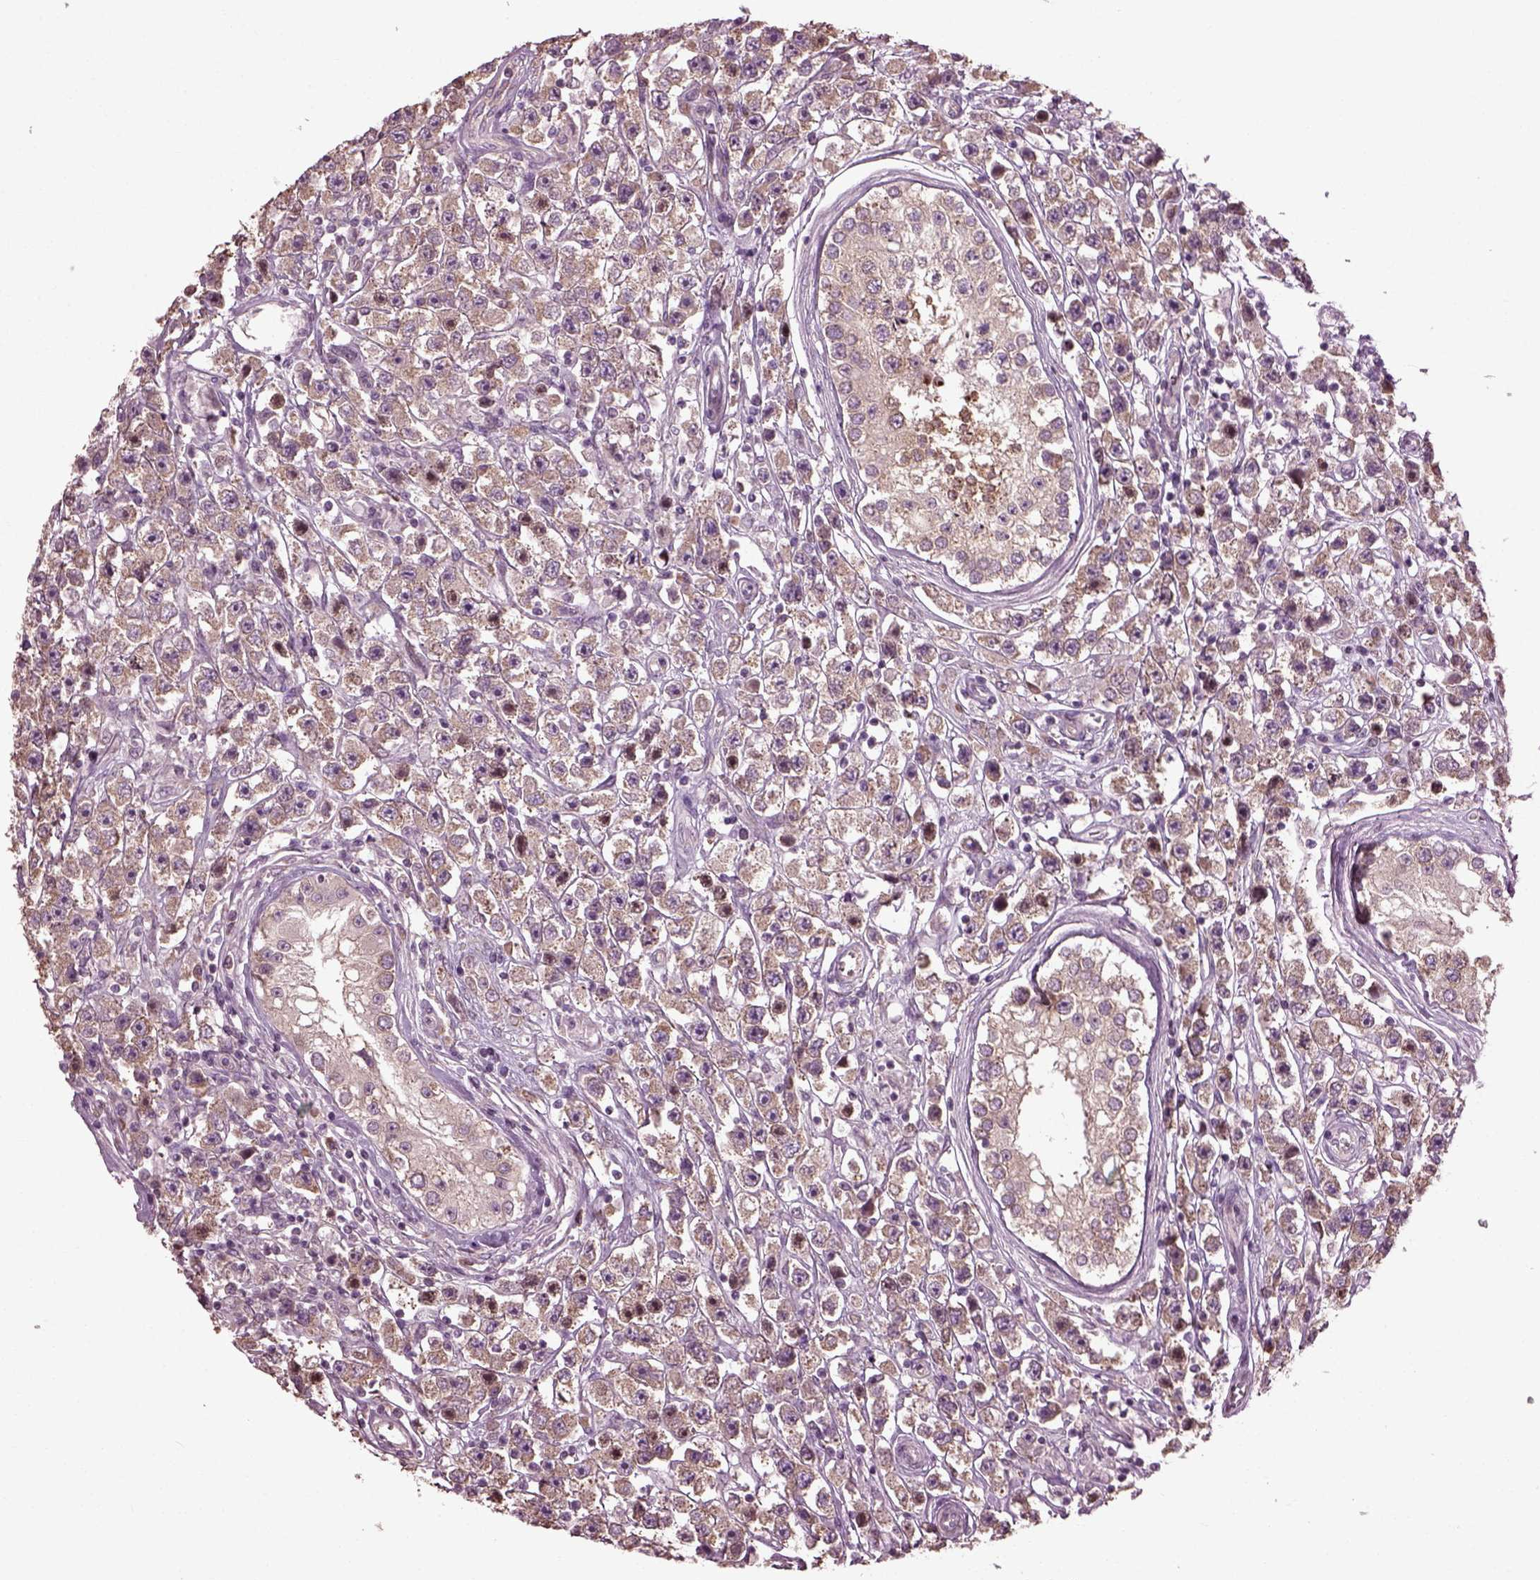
{"staining": {"intensity": "moderate", "quantity": ">75%", "location": "cytoplasmic/membranous"}, "tissue": "testis cancer", "cell_type": "Tumor cells", "image_type": "cancer", "snomed": [{"axis": "morphology", "description": "Seminoma, NOS"}, {"axis": "topography", "description": "Testis"}], "caption": "A medium amount of moderate cytoplasmic/membranous staining is seen in approximately >75% of tumor cells in testis seminoma tissue.", "gene": "CABP5", "patient": {"sex": "male", "age": 45}}